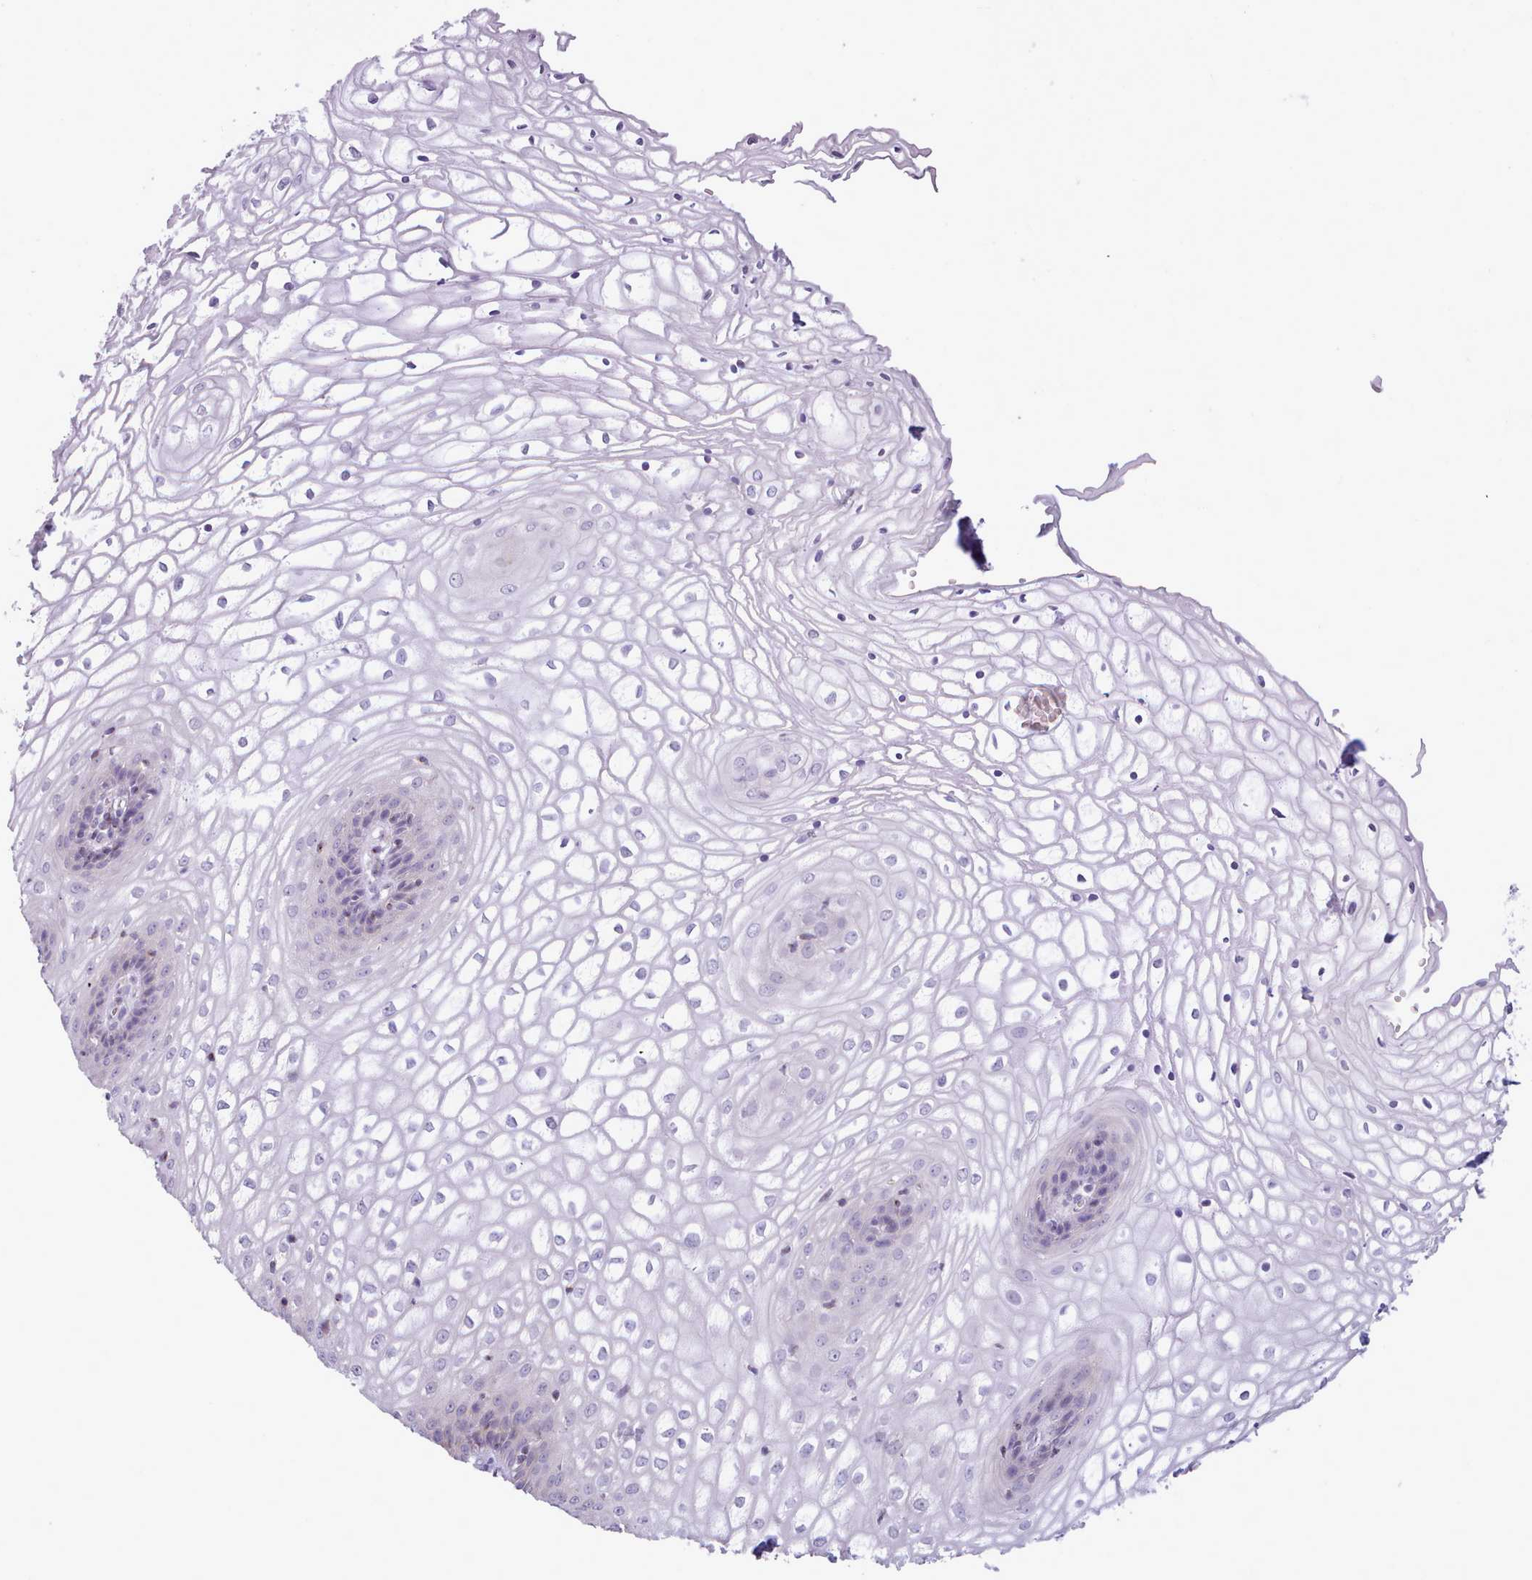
{"staining": {"intensity": "negative", "quantity": "none", "location": "none"}, "tissue": "vagina", "cell_type": "Squamous epithelial cells", "image_type": "normal", "snomed": [{"axis": "morphology", "description": "Normal tissue, NOS"}, {"axis": "topography", "description": "Vagina"}], "caption": "Immunohistochemical staining of normal vagina shows no significant expression in squamous epithelial cells. The staining is performed using DAB (3,3'-diaminobenzidine) brown chromogen with nuclei counter-stained in using hematoxylin.", "gene": "CYP2A13", "patient": {"sex": "female", "age": 34}}